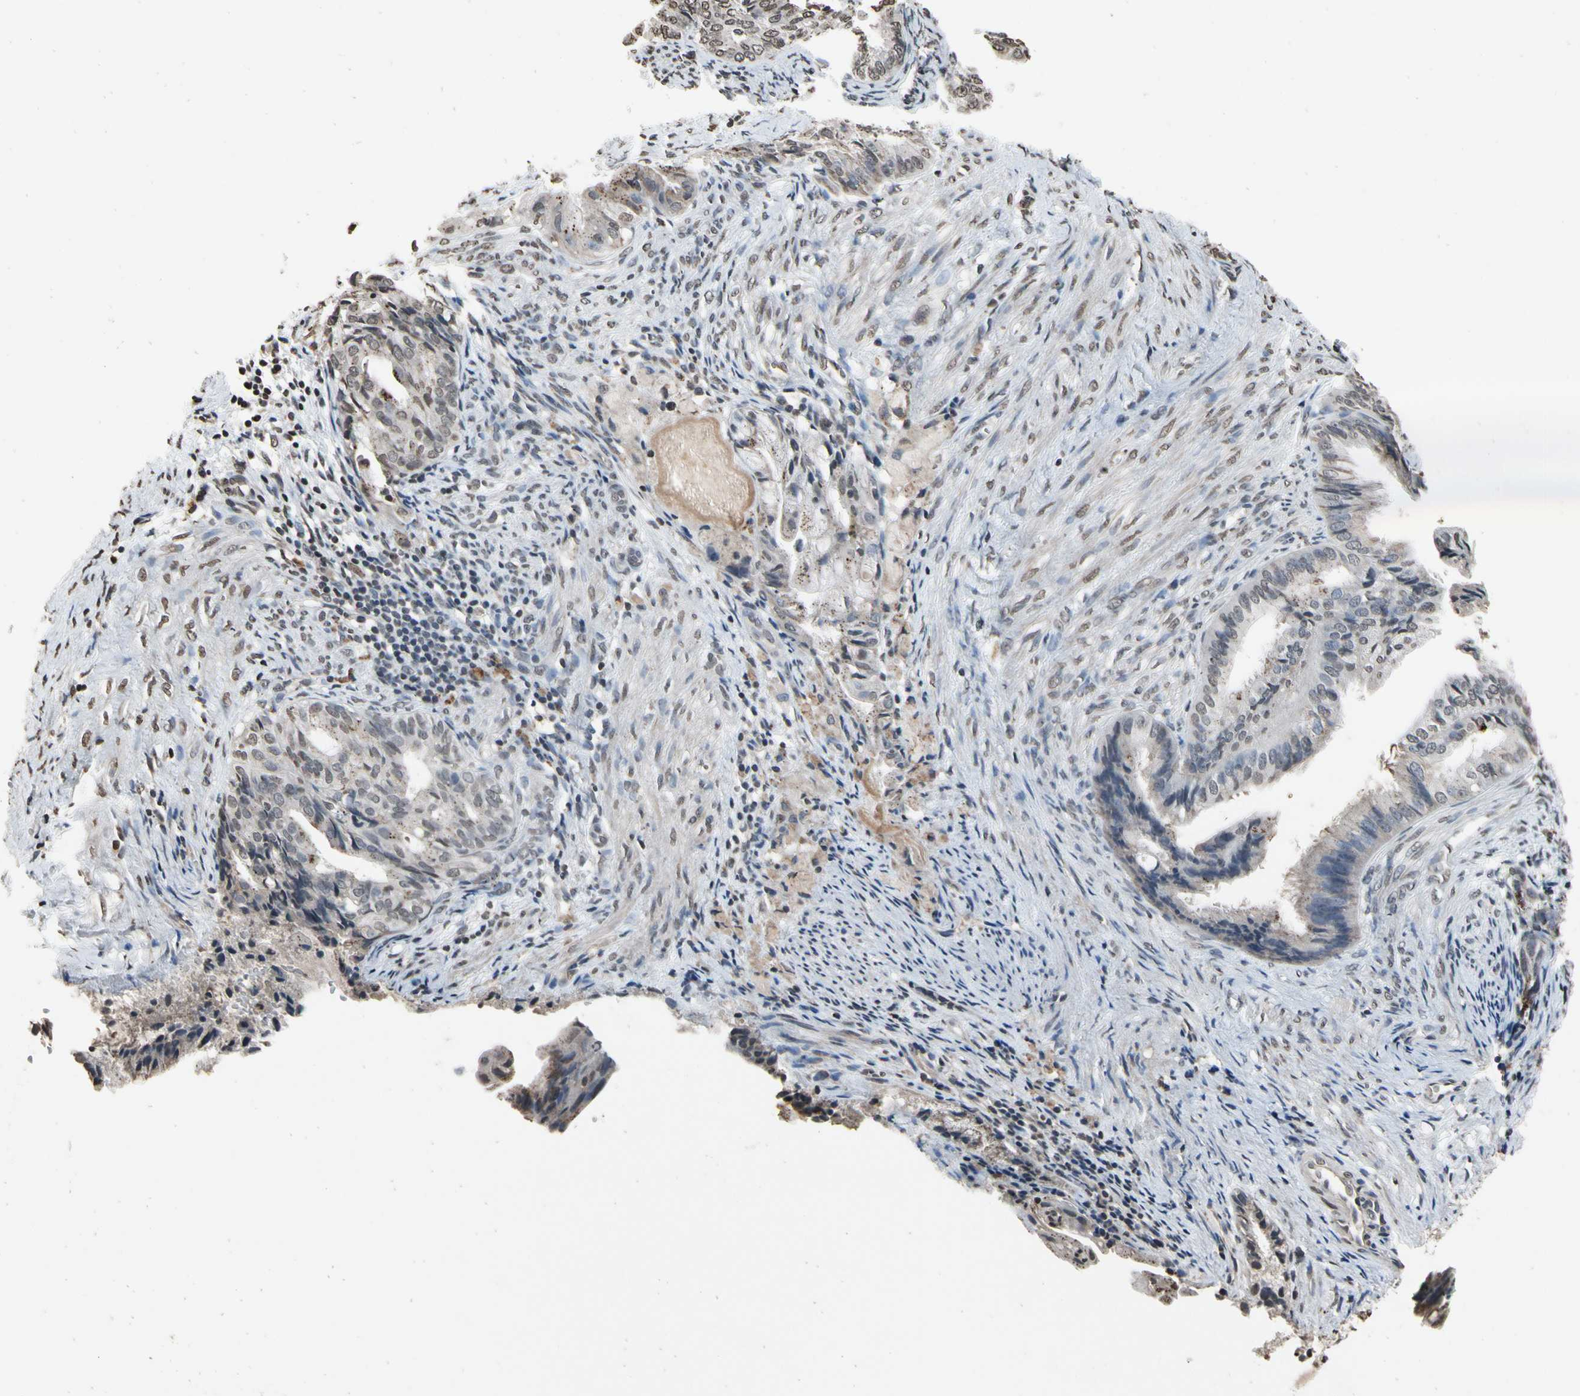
{"staining": {"intensity": "weak", "quantity": "<25%", "location": "cytoplasmic/membranous"}, "tissue": "endometrial cancer", "cell_type": "Tumor cells", "image_type": "cancer", "snomed": [{"axis": "morphology", "description": "Adenocarcinoma, NOS"}, {"axis": "topography", "description": "Endometrium"}], "caption": "Micrograph shows no protein staining in tumor cells of adenocarcinoma (endometrial) tissue.", "gene": "HIPK2", "patient": {"sex": "female", "age": 86}}